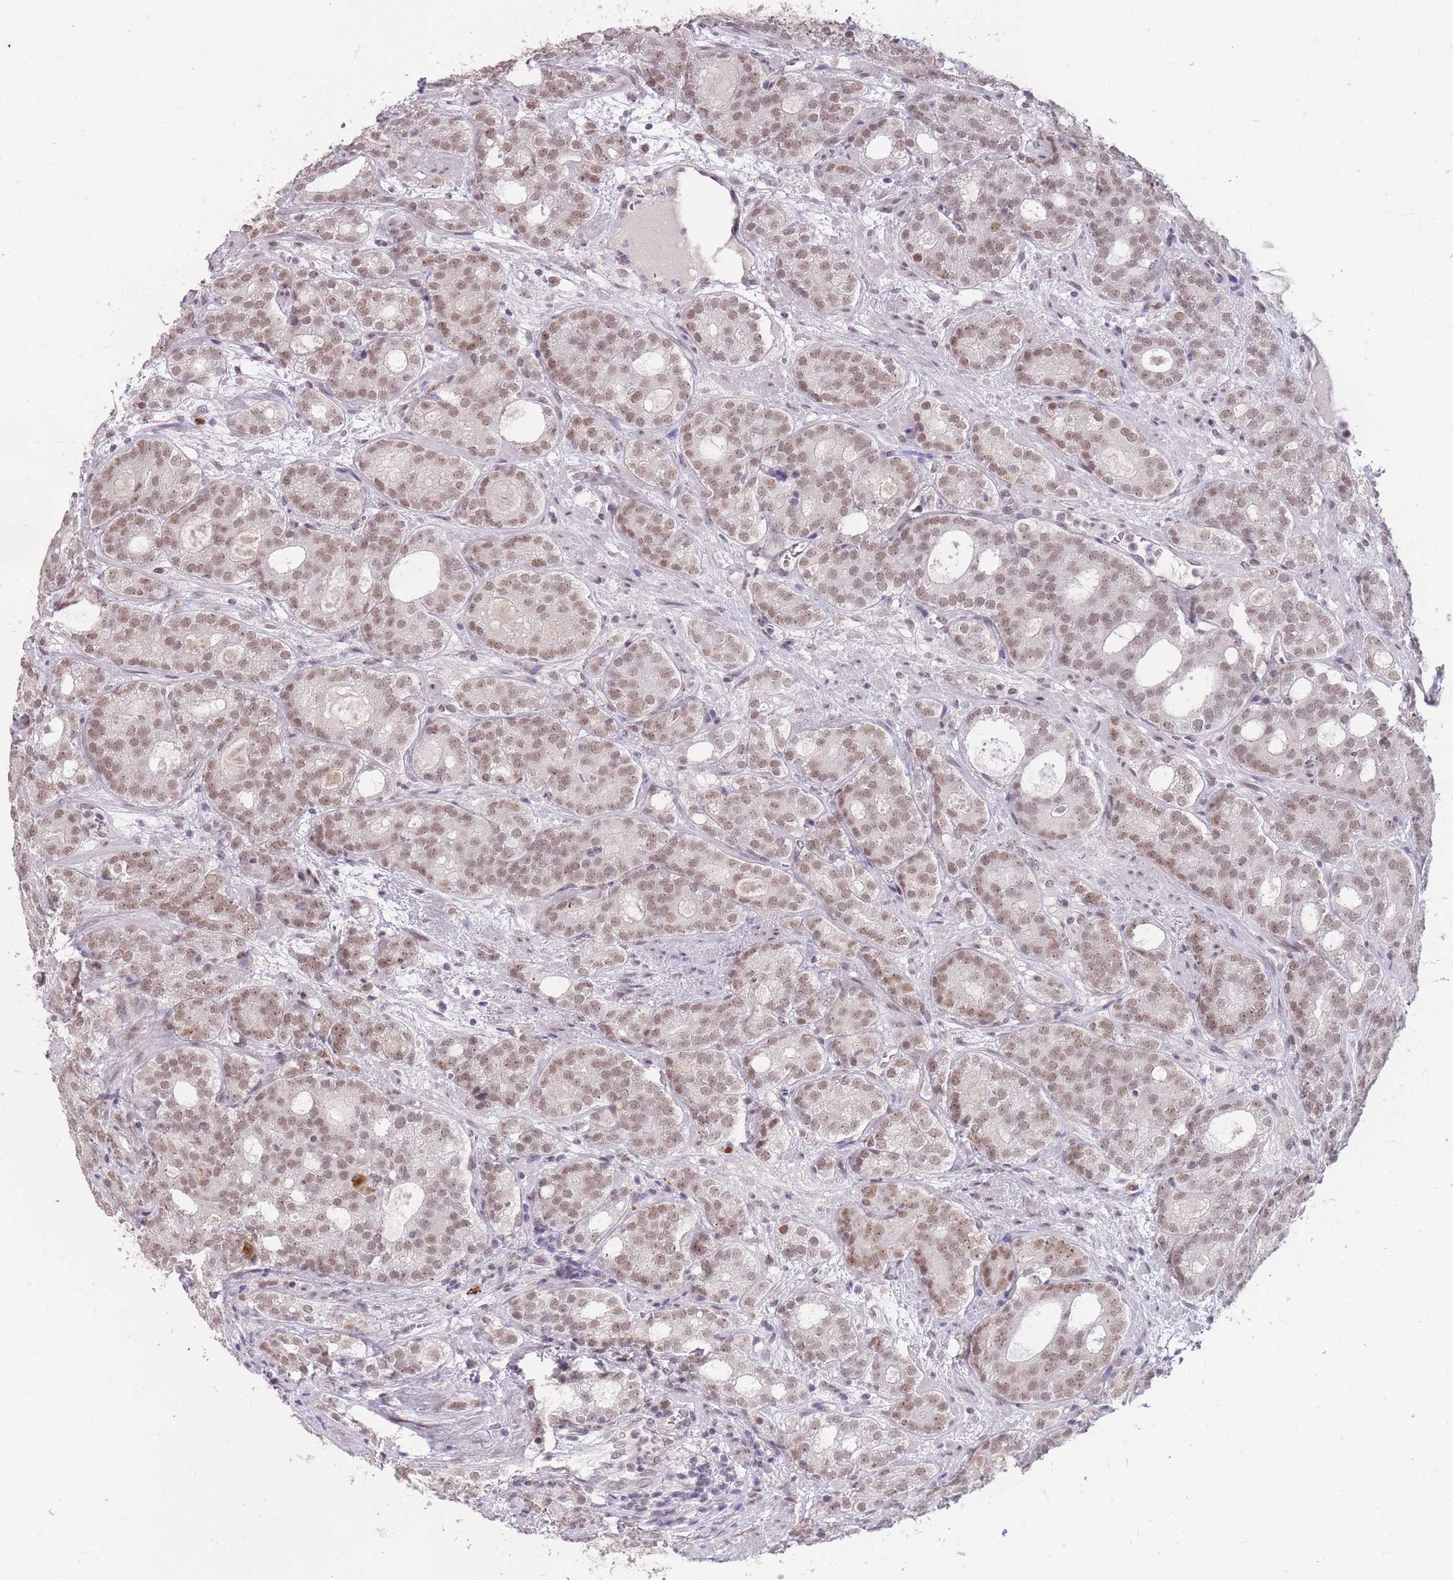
{"staining": {"intensity": "weak", "quantity": ">75%", "location": "nuclear"}, "tissue": "prostate cancer", "cell_type": "Tumor cells", "image_type": "cancer", "snomed": [{"axis": "morphology", "description": "Adenocarcinoma, High grade"}, {"axis": "topography", "description": "Prostate"}], "caption": "Human prostate cancer (adenocarcinoma (high-grade)) stained for a protein (brown) exhibits weak nuclear positive expression in about >75% of tumor cells.", "gene": "HNRNPUL1", "patient": {"sex": "male", "age": 64}}